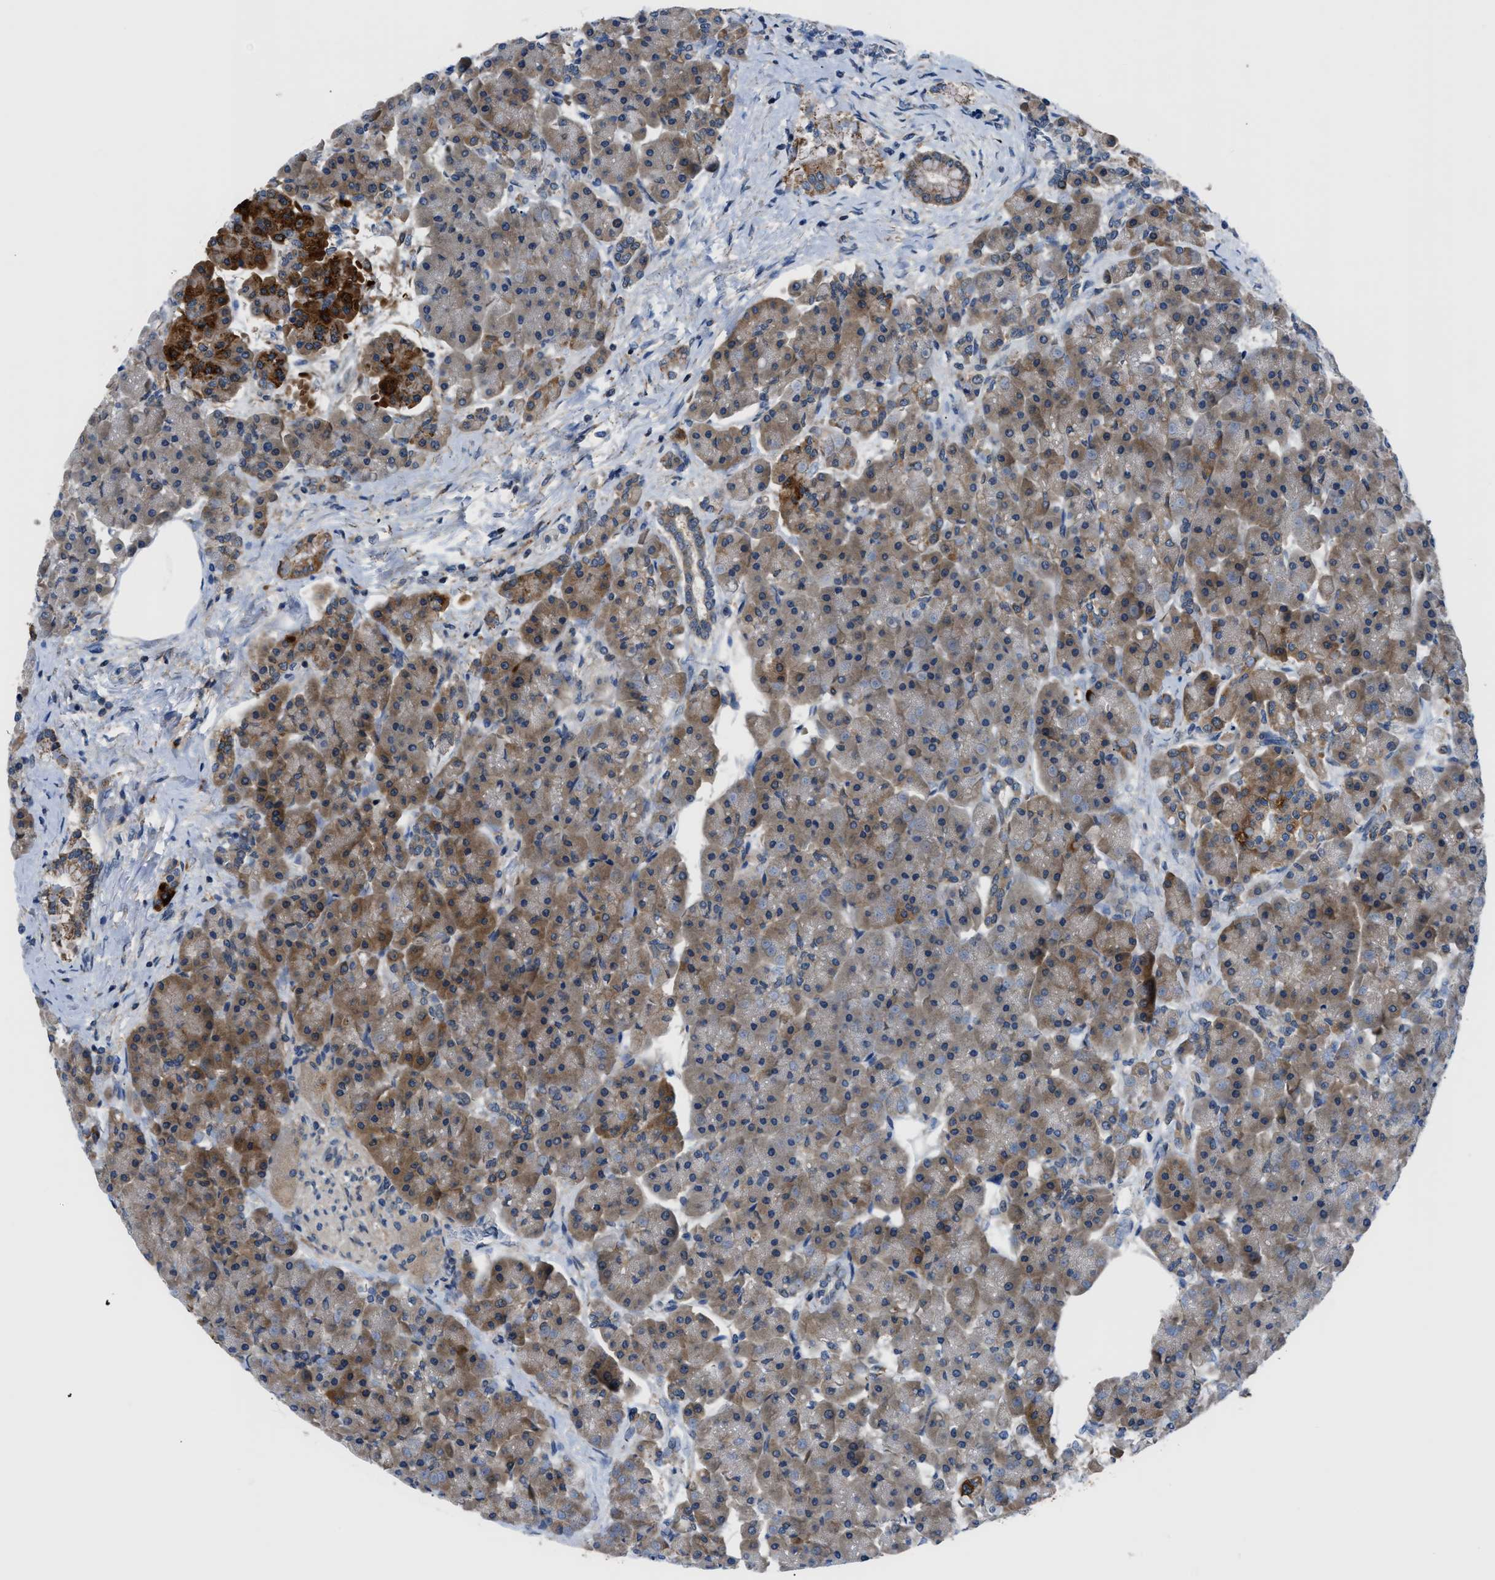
{"staining": {"intensity": "moderate", "quantity": ">75%", "location": "cytoplasmic/membranous,nuclear"}, "tissue": "pancreas", "cell_type": "Exocrine glandular cells", "image_type": "normal", "snomed": [{"axis": "morphology", "description": "Normal tissue, NOS"}, {"axis": "topography", "description": "Pancreas"}], "caption": "Protein expression analysis of unremarkable human pancreas reveals moderate cytoplasmic/membranous,nuclear staining in about >75% of exocrine glandular cells. The staining was performed using DAB (3,3'-diaminobenzidine) to visualize the protein expression in brown, while the nuclei were stained in blue with hematoxylin (Magnification: 20x).", "gene": "TMEM45B", "patient": {"sex": "female", "age": 70}}